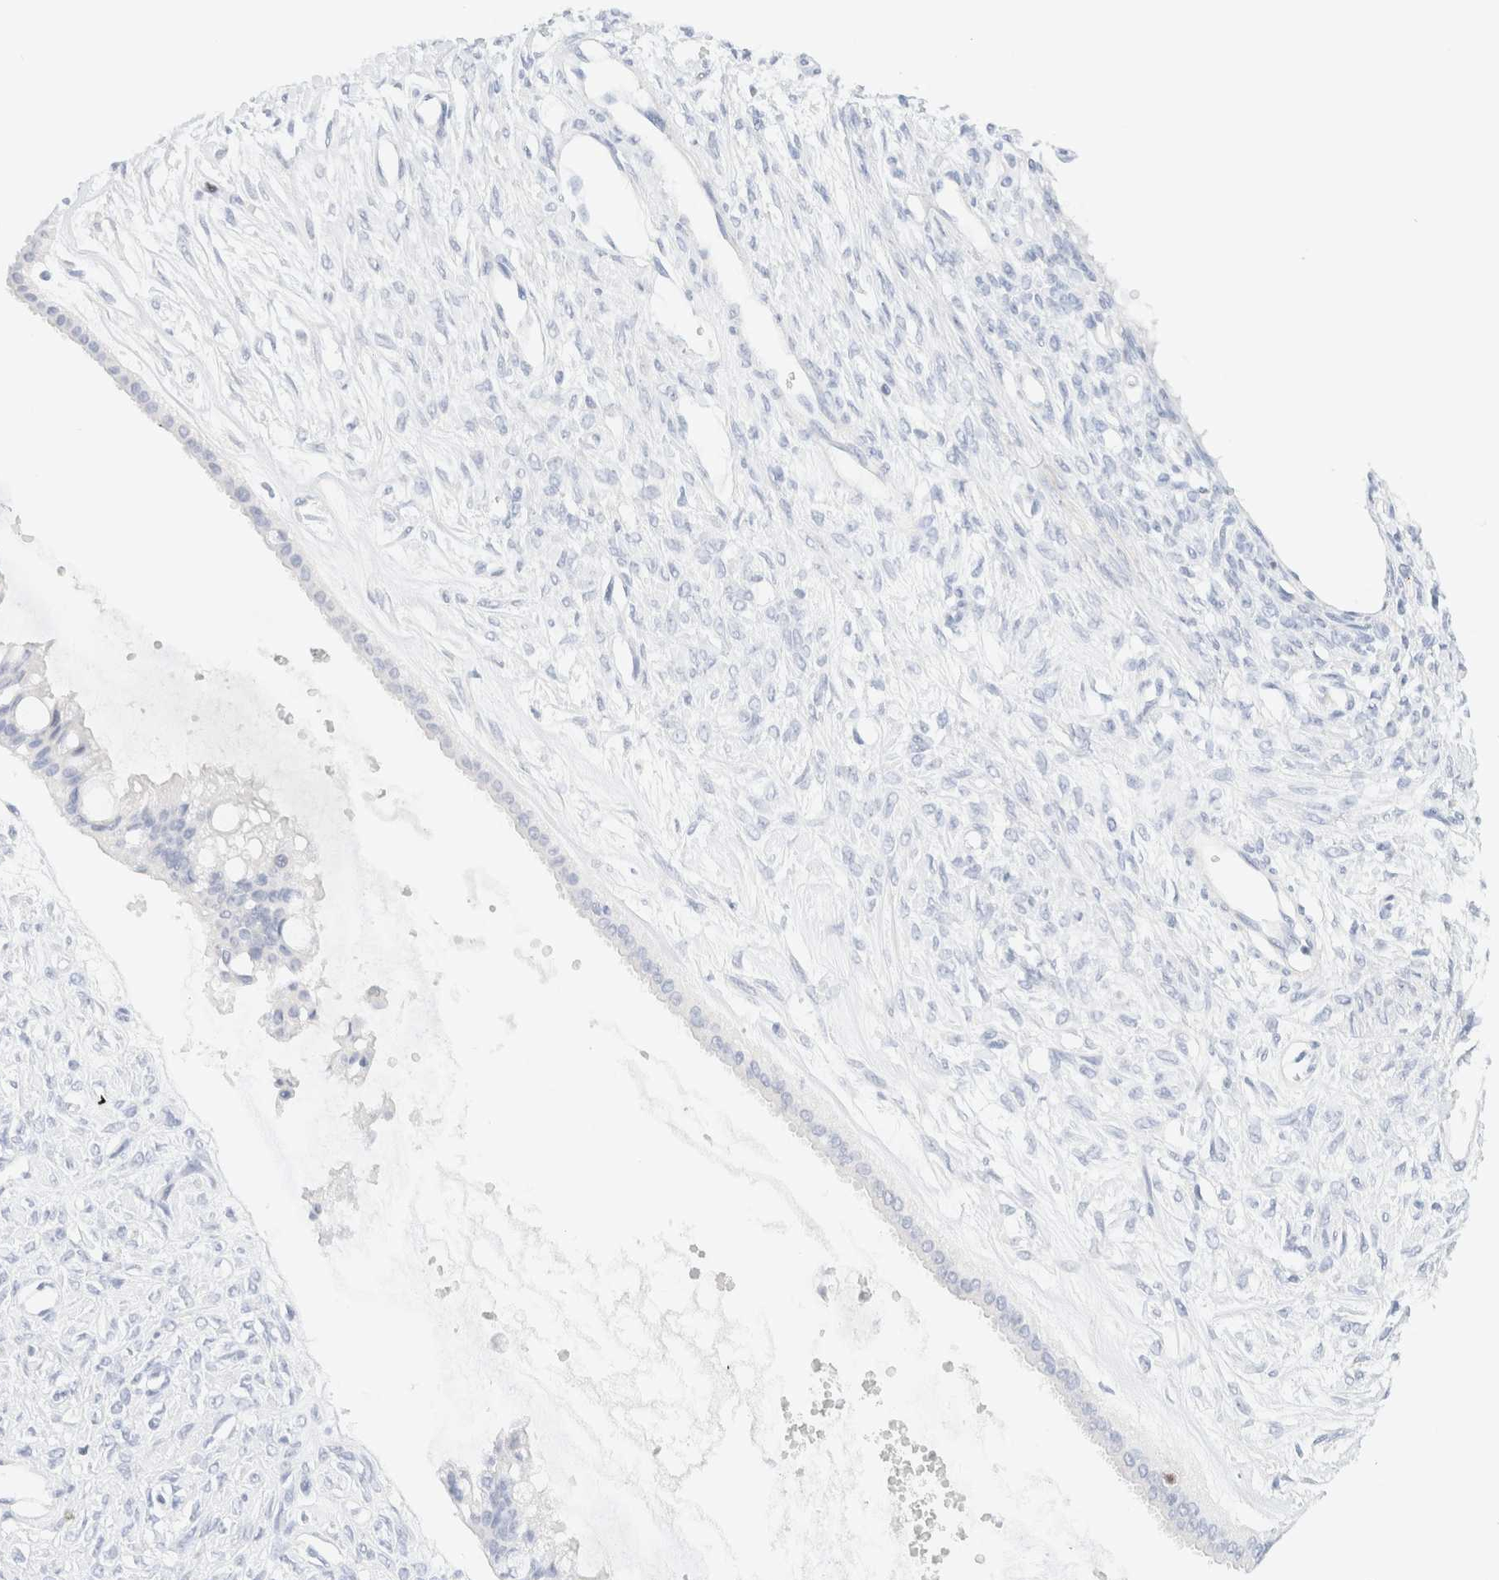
{"staining": {"intensity": "negative", "quantity": "none", "location": "none"}, "tissue": "ovarian cancer", "cell_type": "Tumor cells", "image_type": "cancer", "snomed": [{"axis": "morphology", "description": "Cystadenocarcinoma, mucinous, NOS"}, {"axis": "topography", "description": "Ovary"}], "caption": "DAB immunohistochemical staining of human ovarian cancer (mucinous cystadenocarcinoma) displays no significant positivity in tumor cells. (Stains: DAB immunohistochemistry (IHC) with hematoxylin counter stain, Microscopy: brightfield microscopy at high magnification).", "gene": "IKZF3", "patient": {"sex": "female", "age": 73}}